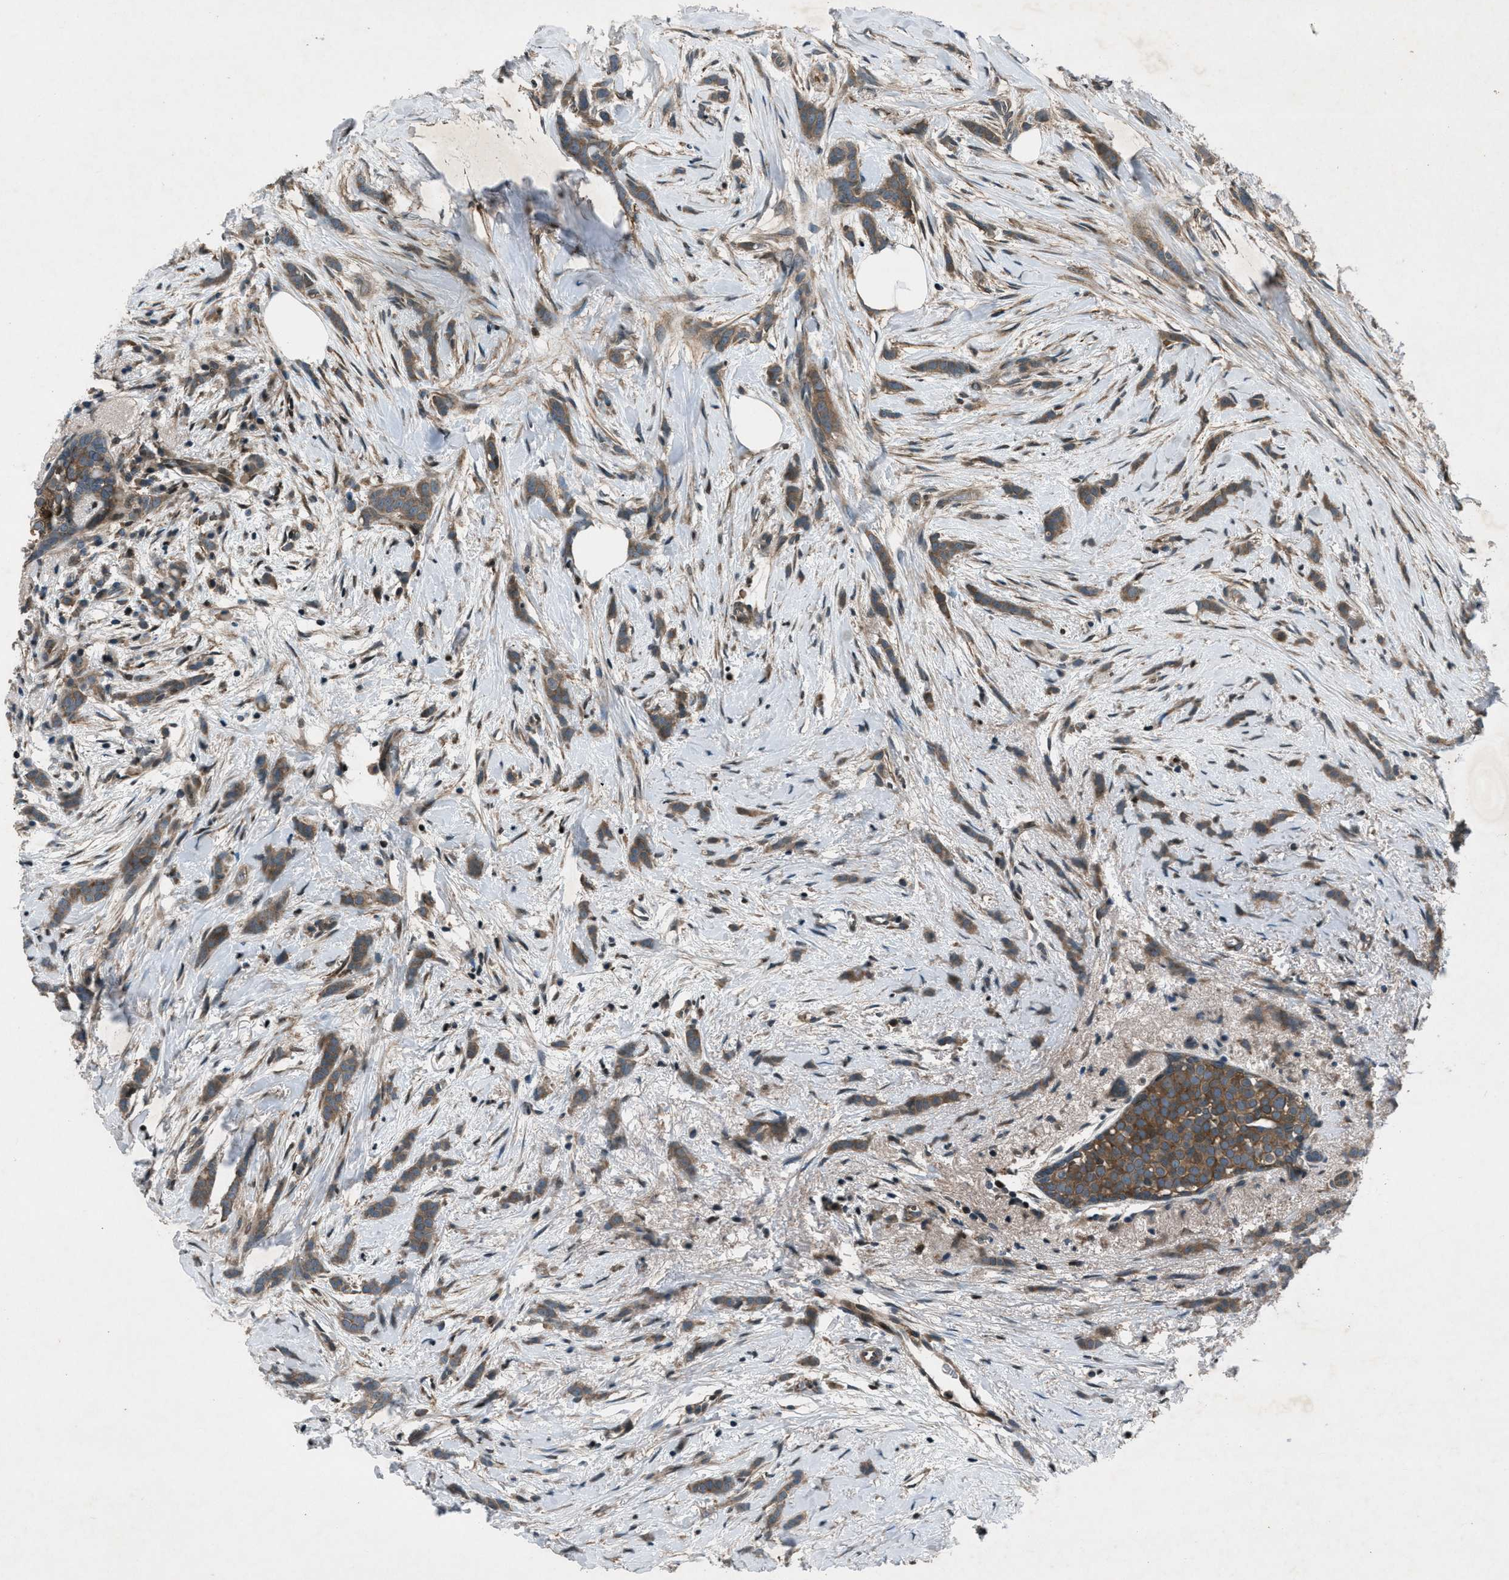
{"staining": {"intensity": "moderate", "quantity": ">75%", "location": "cytoplasmic/membranous"}, "tissue": "breast cancer", "cell_type": "Tumor cells", "image_type": "cancer", "snomed": [{"axis": "morphology", "description": "Lobular carcinoma, in situ"}, {"axis": "morphology", "description": "Lobular carcinoma"}, {"axis": "topography", "description": "Breast"}], "caption": "Immunohistochemistry of breast lobular carcinoma in situ displays medium levels of moderate cytoplasmic/membranous staining in about >75% of tumor cells.", "gene": "EPSTI1", "patient": {"sex": "female", "age": 41}}